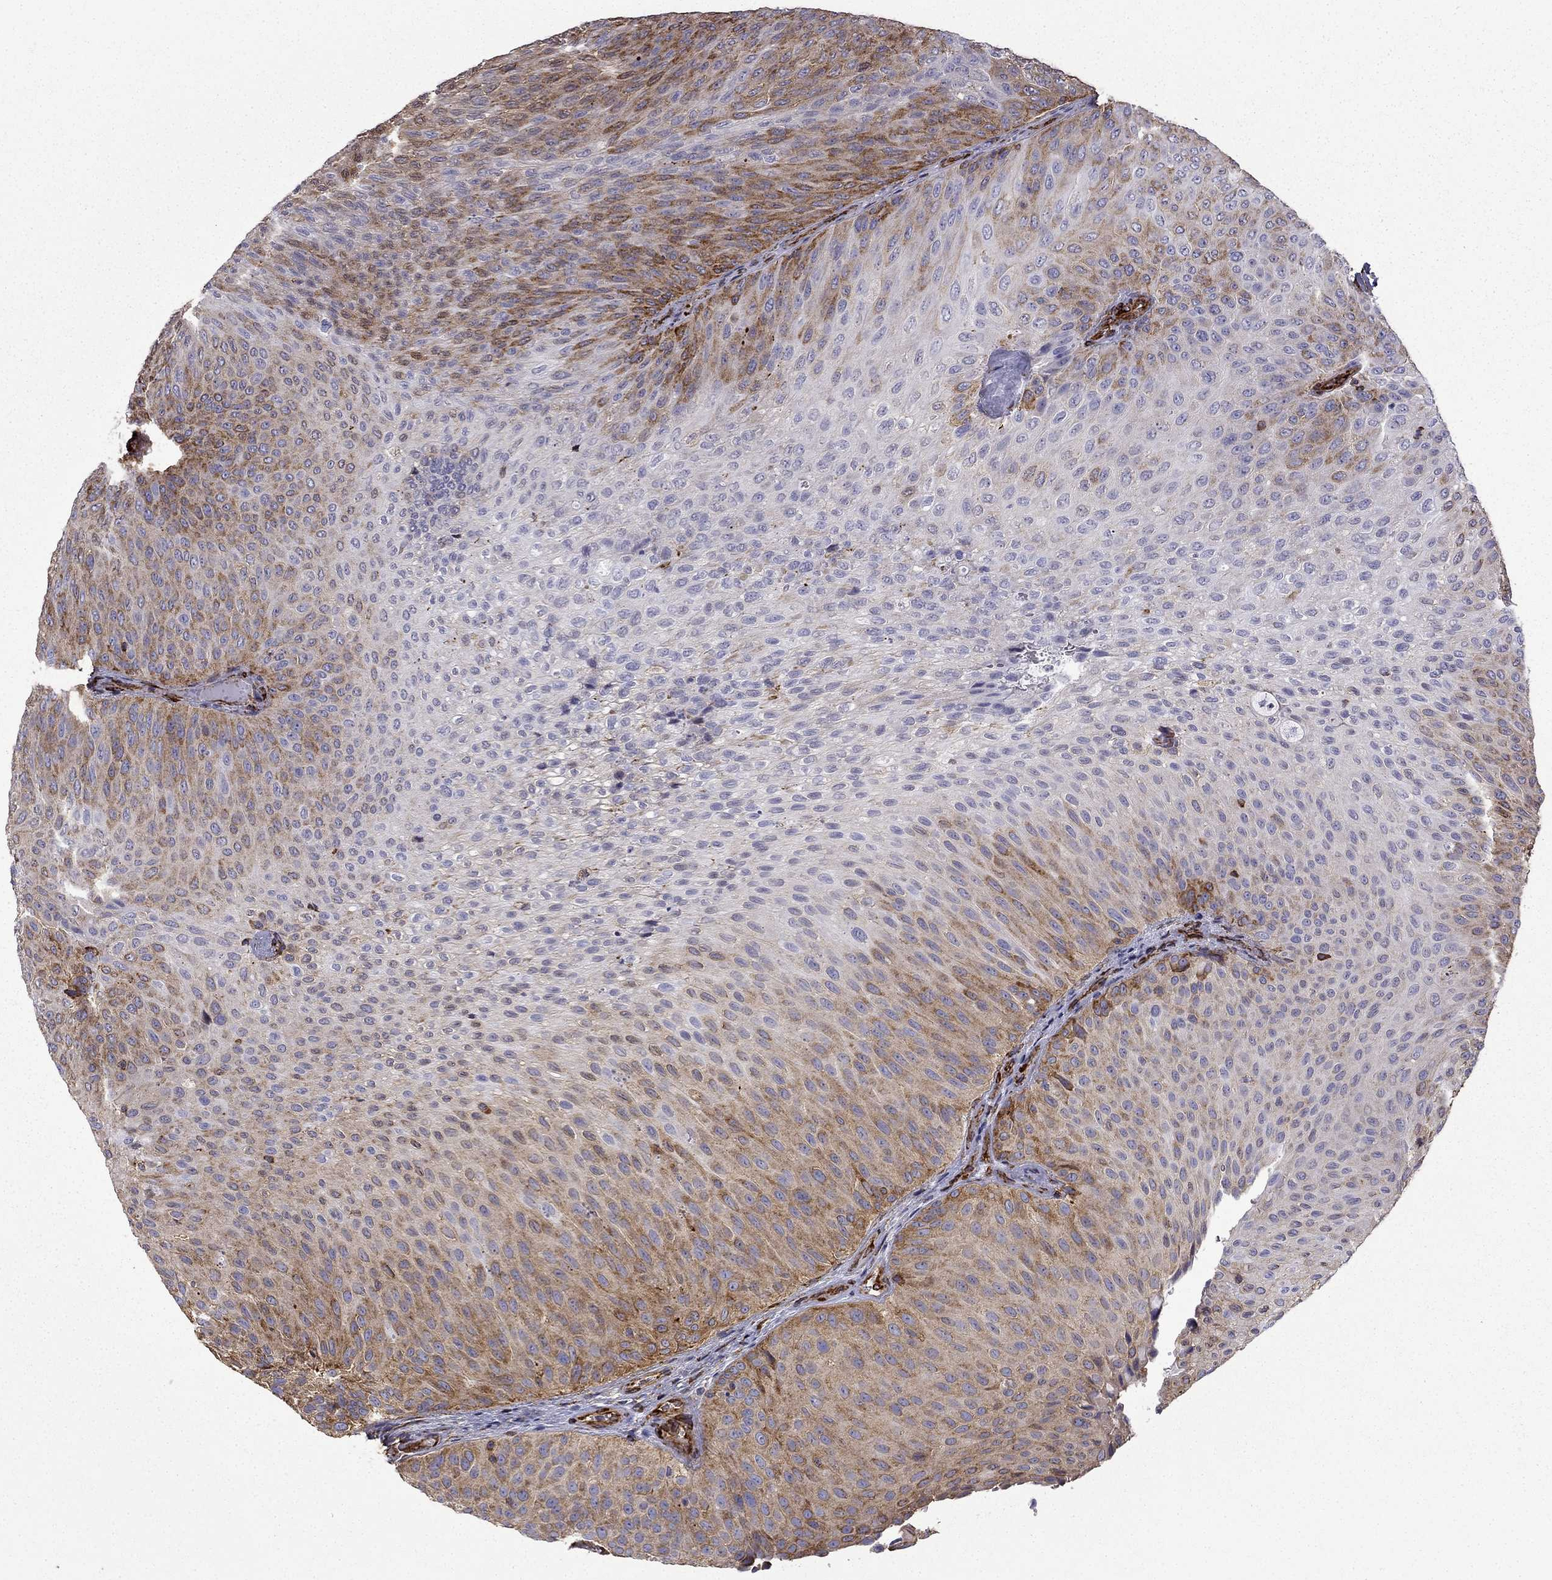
{"staining": {"intensity": "moderate", "quantity": "25%-75%", "location": "cytoplasmic/membranous"}, "tissue": "urothelial cancer", "cell_type": "Tumor cells", "image_type": "cancer", "snomed": [{"axis": "morphology", "description": "Urothelial carcinoma, Low grade"}, {"axis": "topography", "description": "Urinary bladder"}], "caption": "A medium amount of moderate cytoplasmic/membranous staining is identified in approximately 25%-75% of tumor cells in urothelial carcinoma (low-grade) tissue. The protein of interest is shown in brown color, while the nuclei are stained blue.", "gene": "MAP4", "patient": {"sex": "male", "age": 78}}